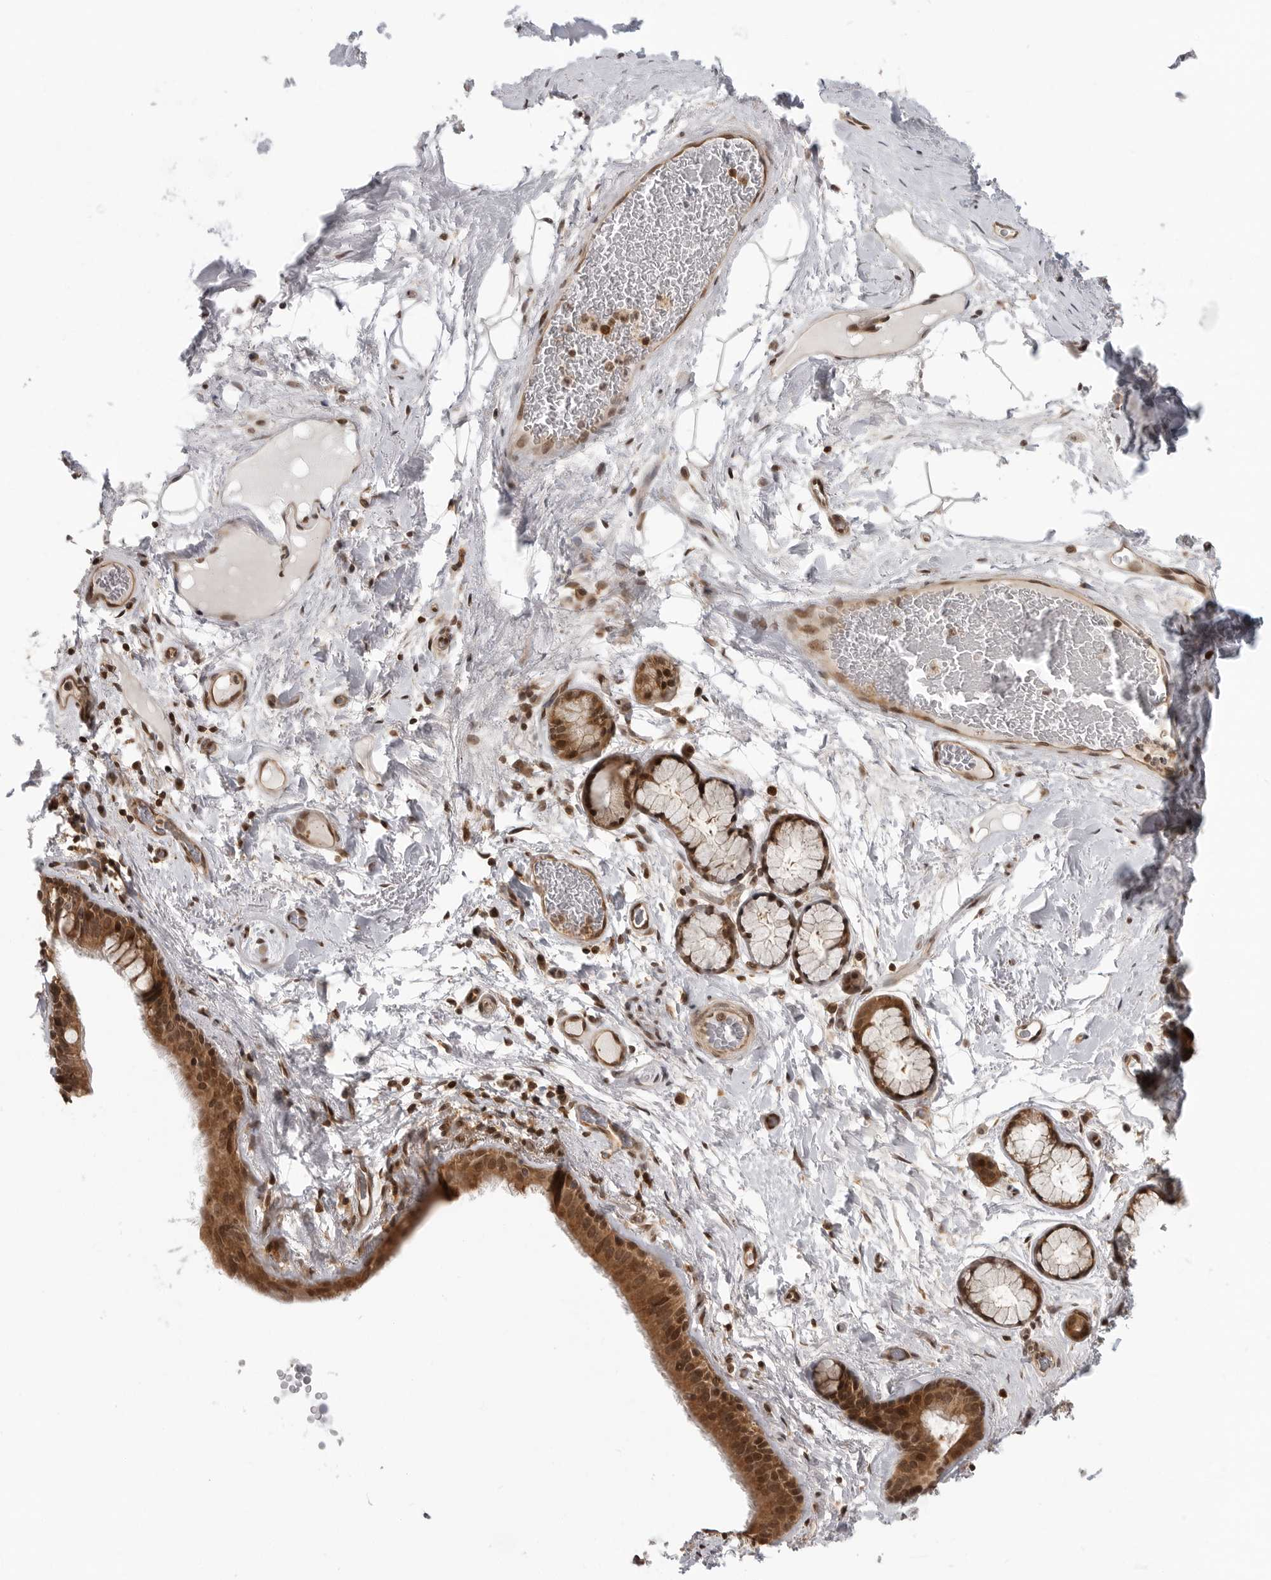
{"staining": {"intensity": "moderate", "quantity": ">75%", "location": "nuclear"}, "tissue": "adipose tissue", "cell_type": "Adipocytes", "image_type": "normal", "snomed": [{"axis": "morphology", "description": "Normal tissue, NOS"}, {"axis": "topography", "description": "Cartilage tissue"}], "caption": "The micrograph displays immunohistochemical staining of benign adipose tissue. There is moderate nuclear expression is identified in about >75% of adipocytes.", "gene": "SZRD1", "patient": {"sex": "female", "age": 63}}